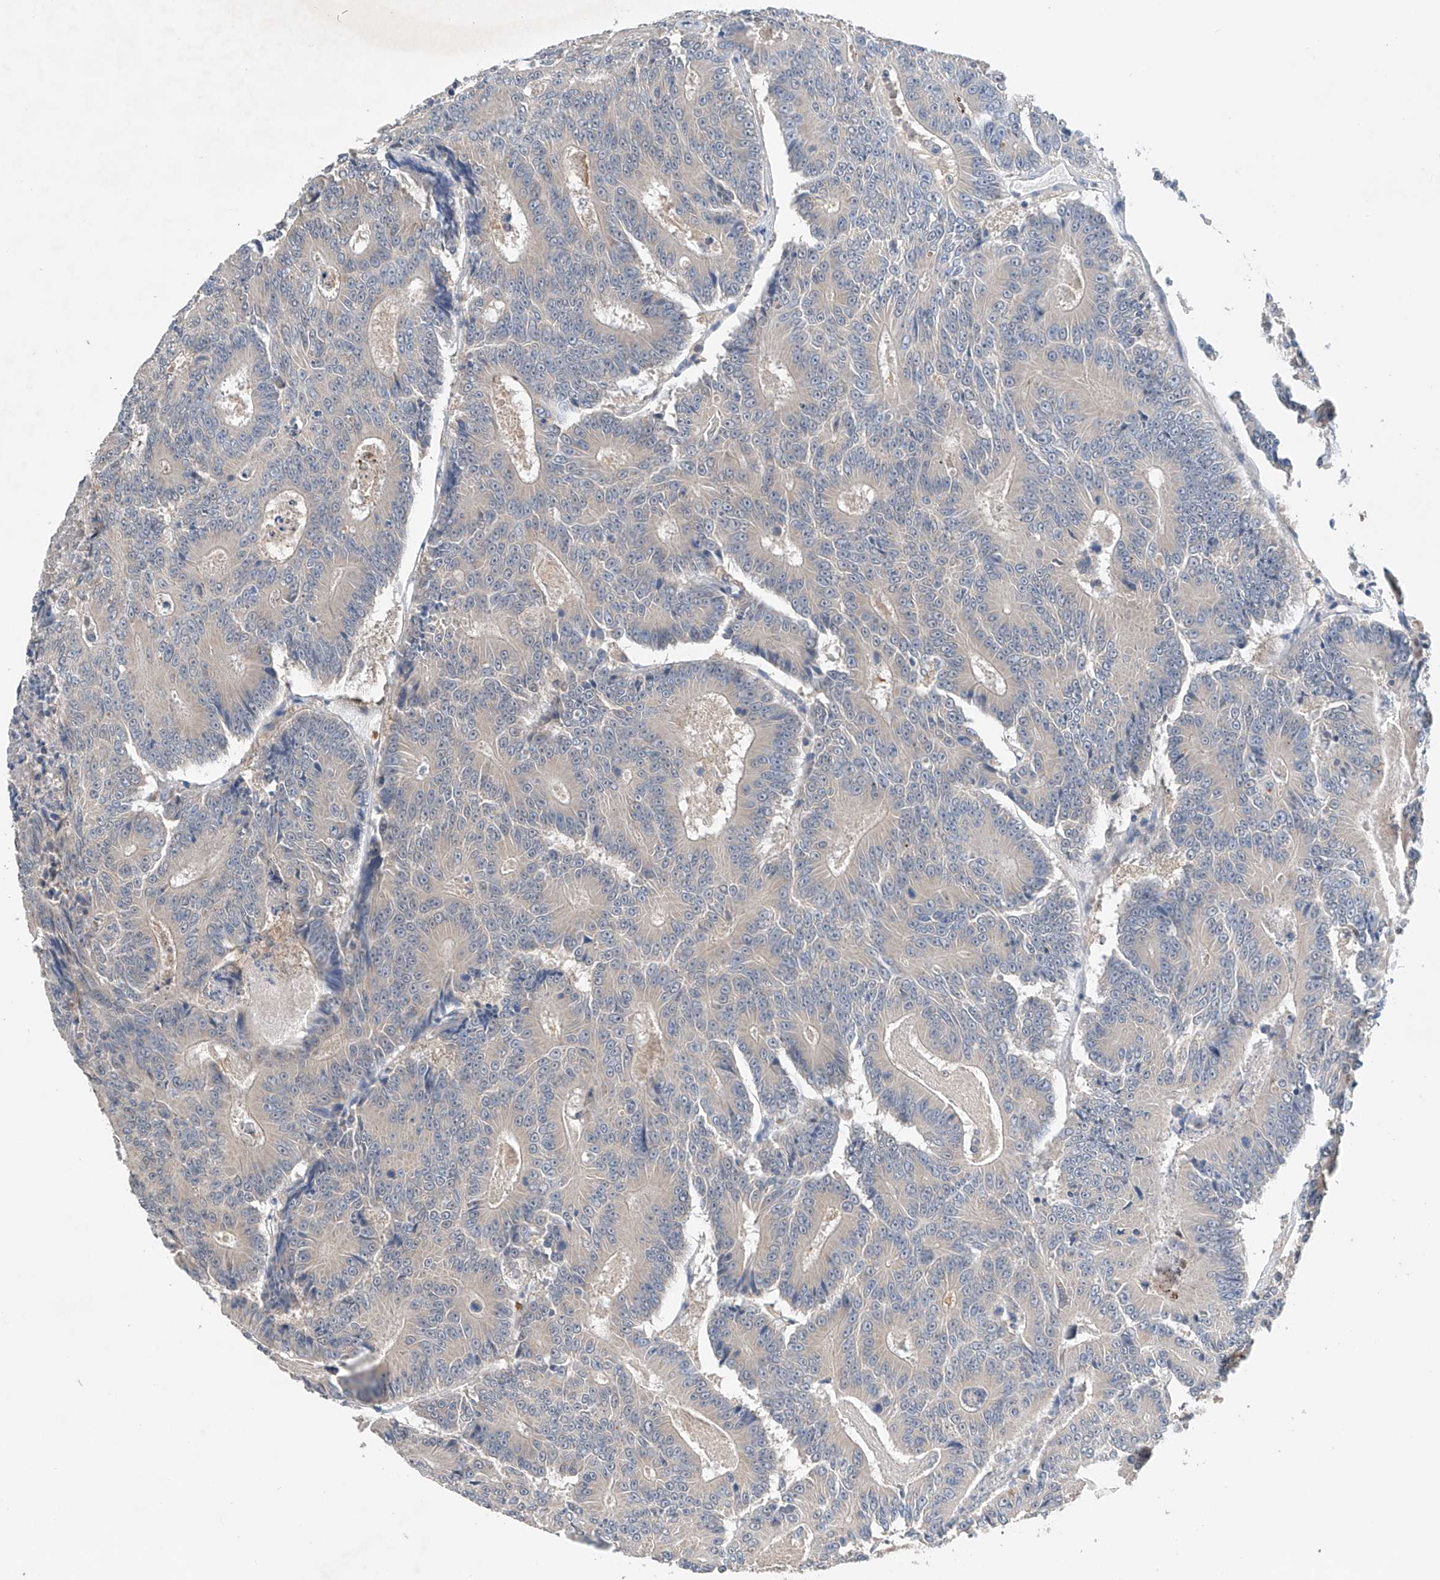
{"staining": {"intensity": "negative", "quantity": "none", "location": "none"}, "tissue": "colorectal cancer", "cell_type": "Tumor cells", "image_type": "cancer", "snomed": [{"axis": "morphology", "description": "Adenocarcinoma, NOS"}, {"axis": "topography", "description": "Colon"}], "caption": "An image of human adenocarcinoma (colorectal) is negative for staining in tumor cells.", "gene": "GPC4", "patient": {"sex": "male", "age": 83}}